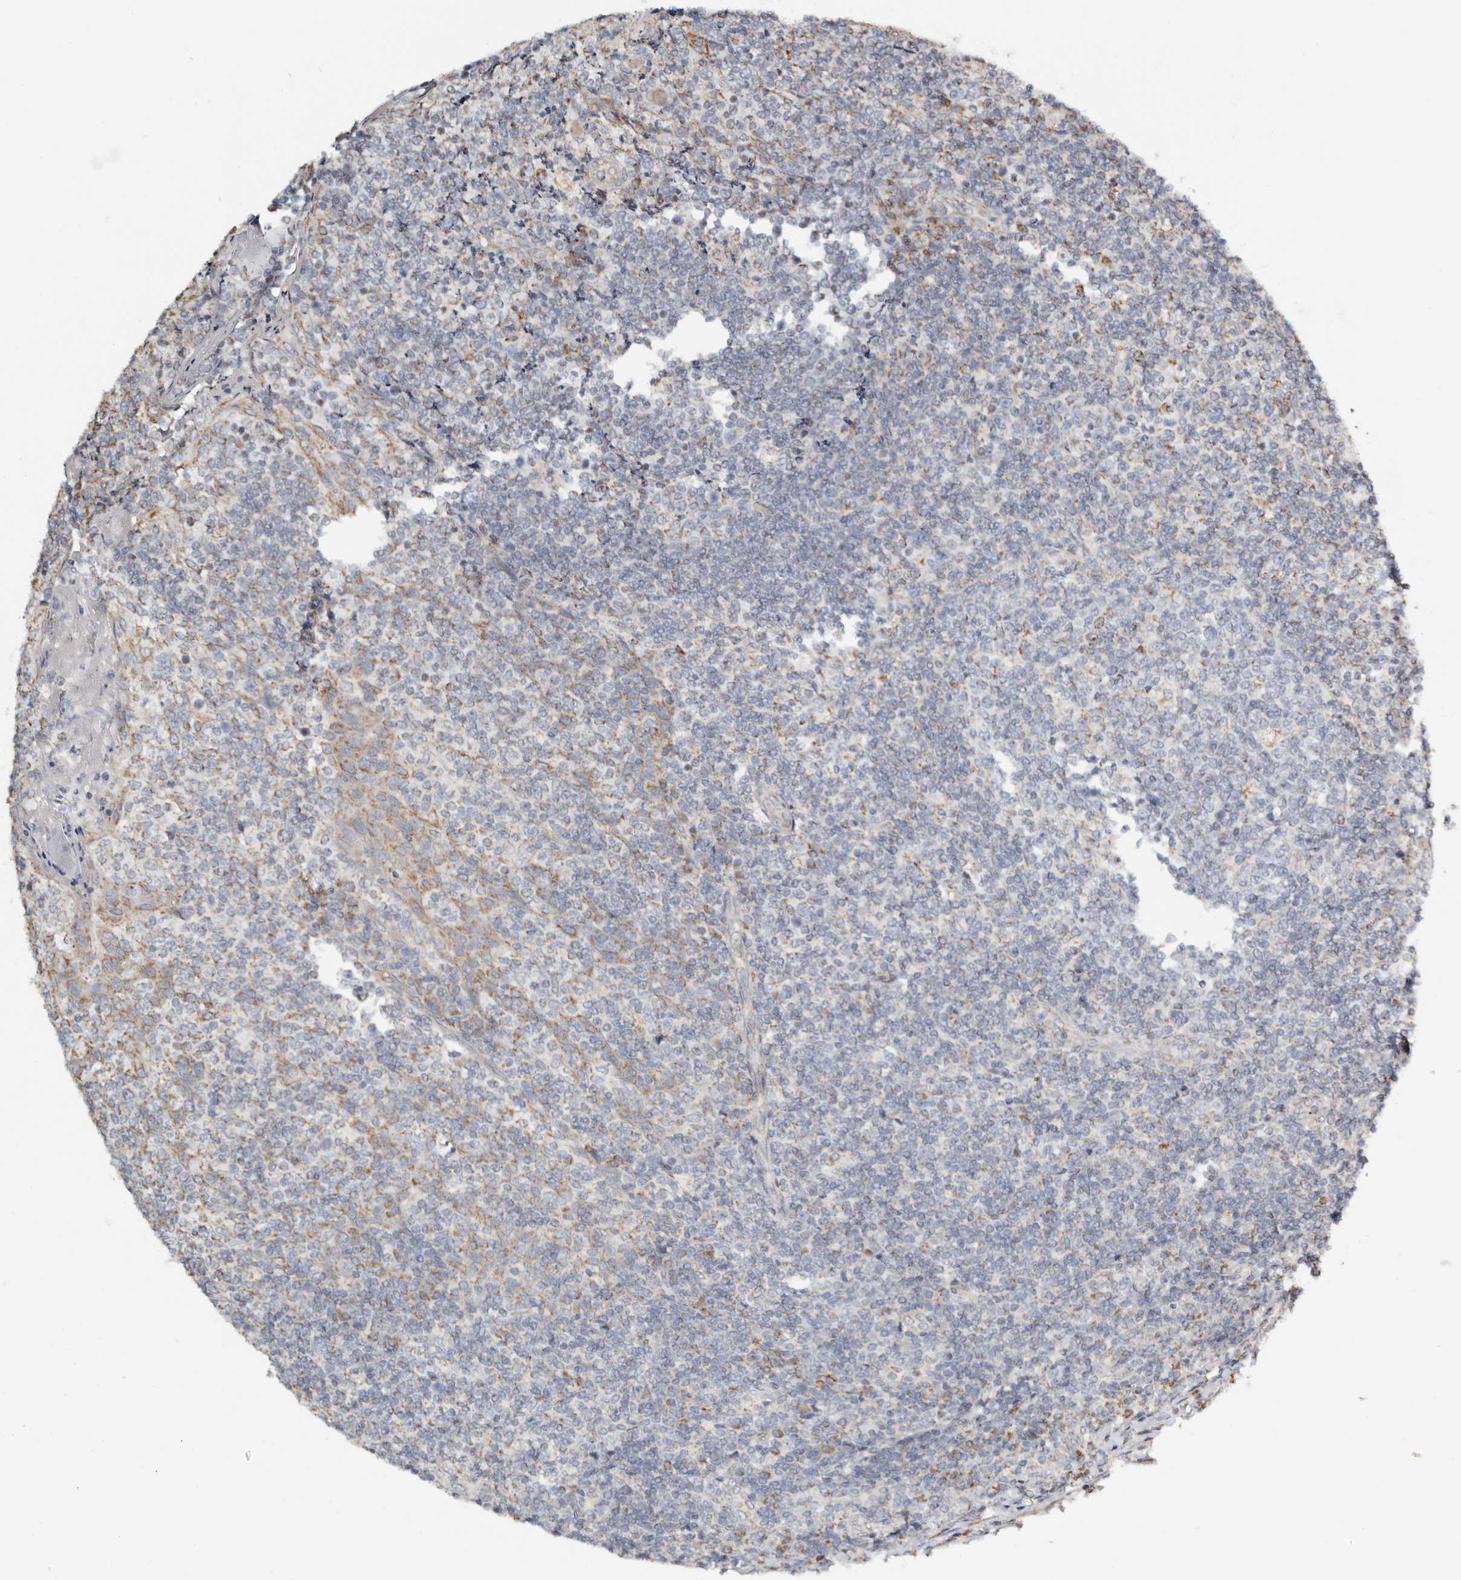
{"staining": {"intensity": "moderate", "quantity": "25%-75%", "location": "cytoplasmic/membranous"}, "tissue": "tonsil", "cell_type": "Germinal center cells", "image_type": "normal", "snomed": [{"axis": "morphology", "description": "Normal tissue, NOS"}, {"axis": "topography", "description": "Tonsil"}], "caption": "Human tonsil stained with a brown dye demonstrates moderate cytoplasmic/membranous positive positivity in approximately 25%-75% of germinal center cells.", "gene": "KDF1", "patient": {"sex": "female", "age": 19}}